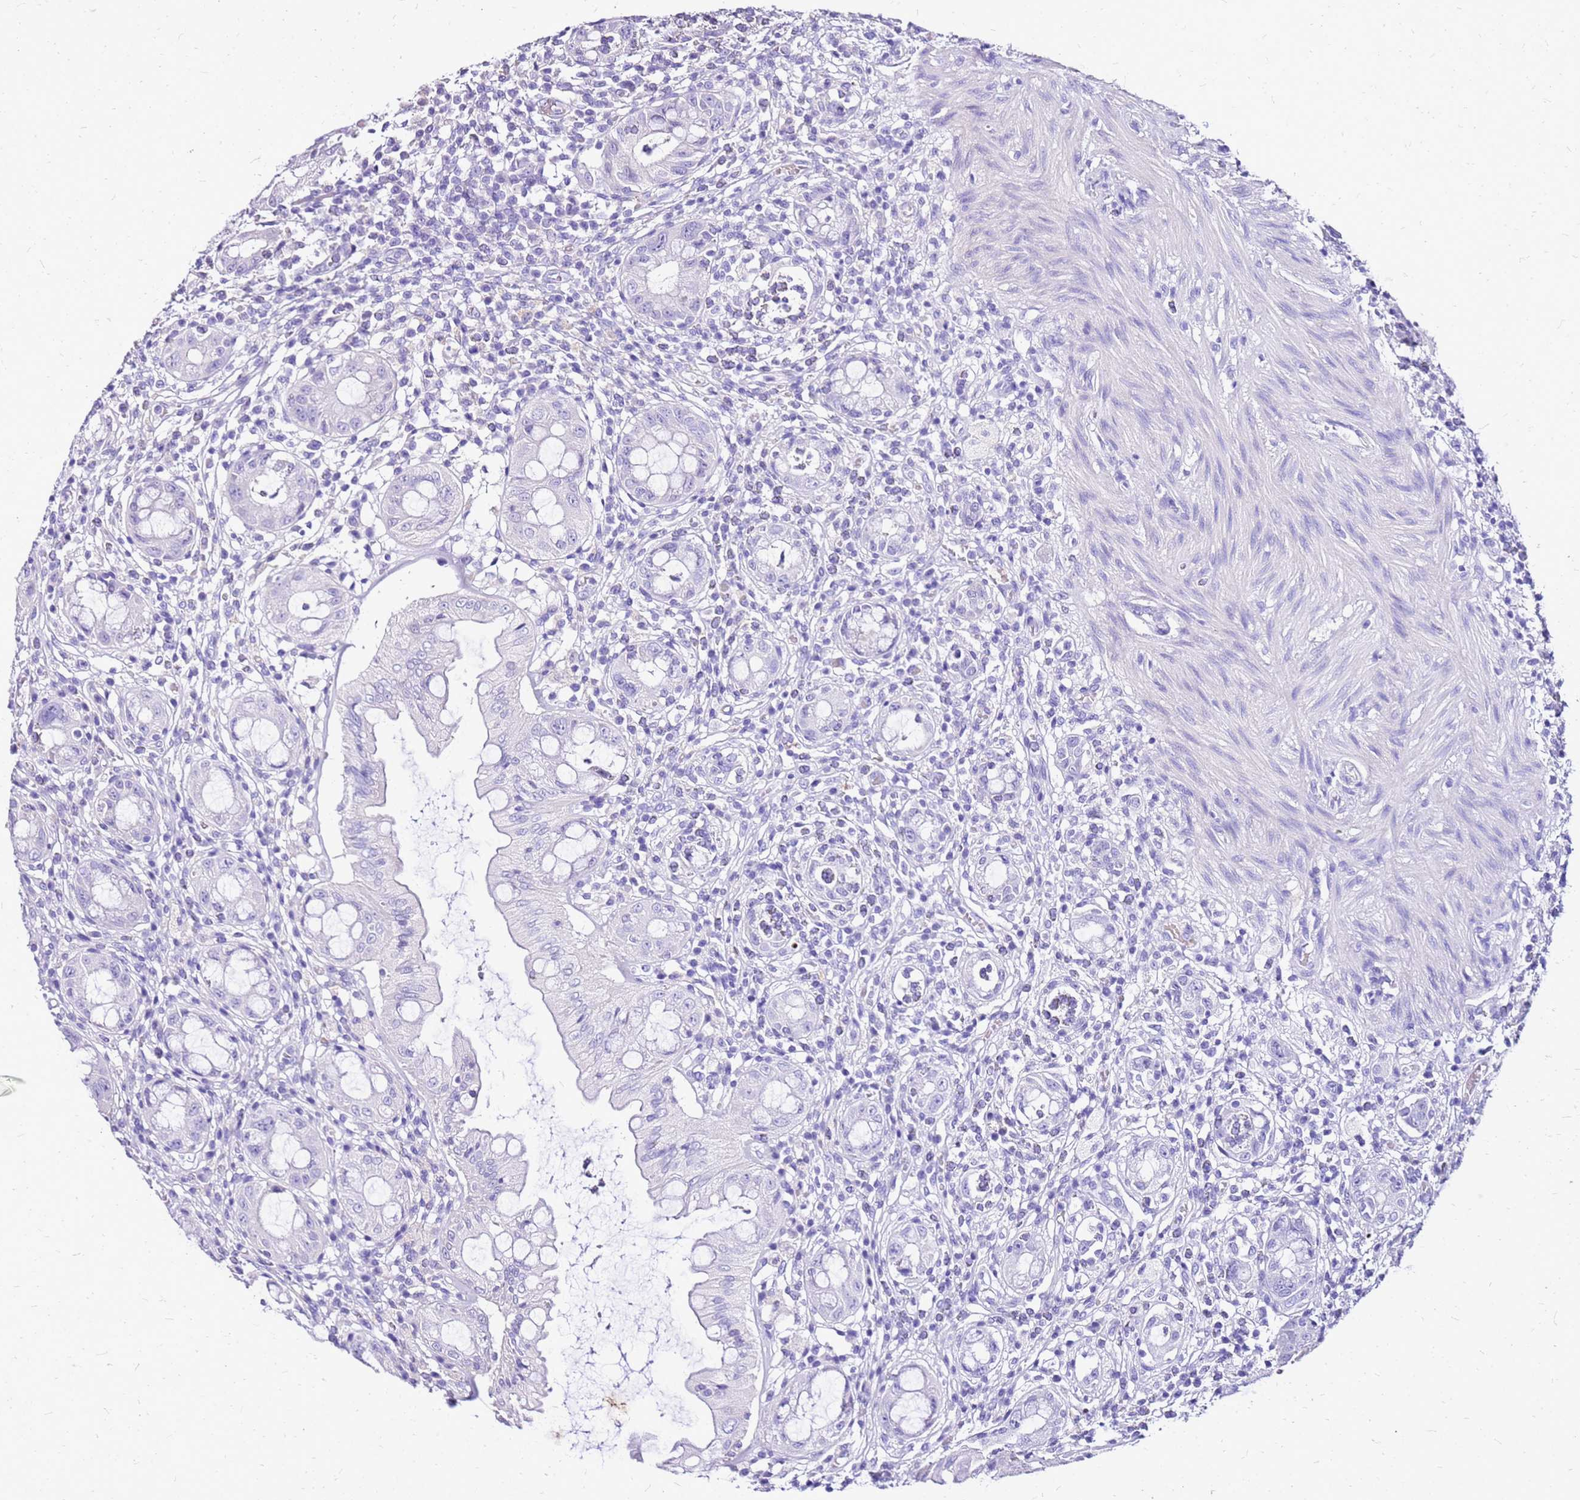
{"staining": {"intensity": "negative", "quantity": "none", "location": "none"}, "tissue": "rectum", "cell_type": "Glandular cells", "image_type": "normal", "snomed": [{"axis": "morphology", "description": "Normal tissue, NOS"}, {"axis": "topography", "description": "Rectum"}], "caption": "DAB immunohistochemical staining of normal rectum exhibits no significant positivity in glandular cells. (Brightfield microscopy of DAB (3,3'-diaminobenzidine) immunohistochemistry at high magnification).", "gene": "DCDC2B", "patient": {"sex": "female", "age": 57}}